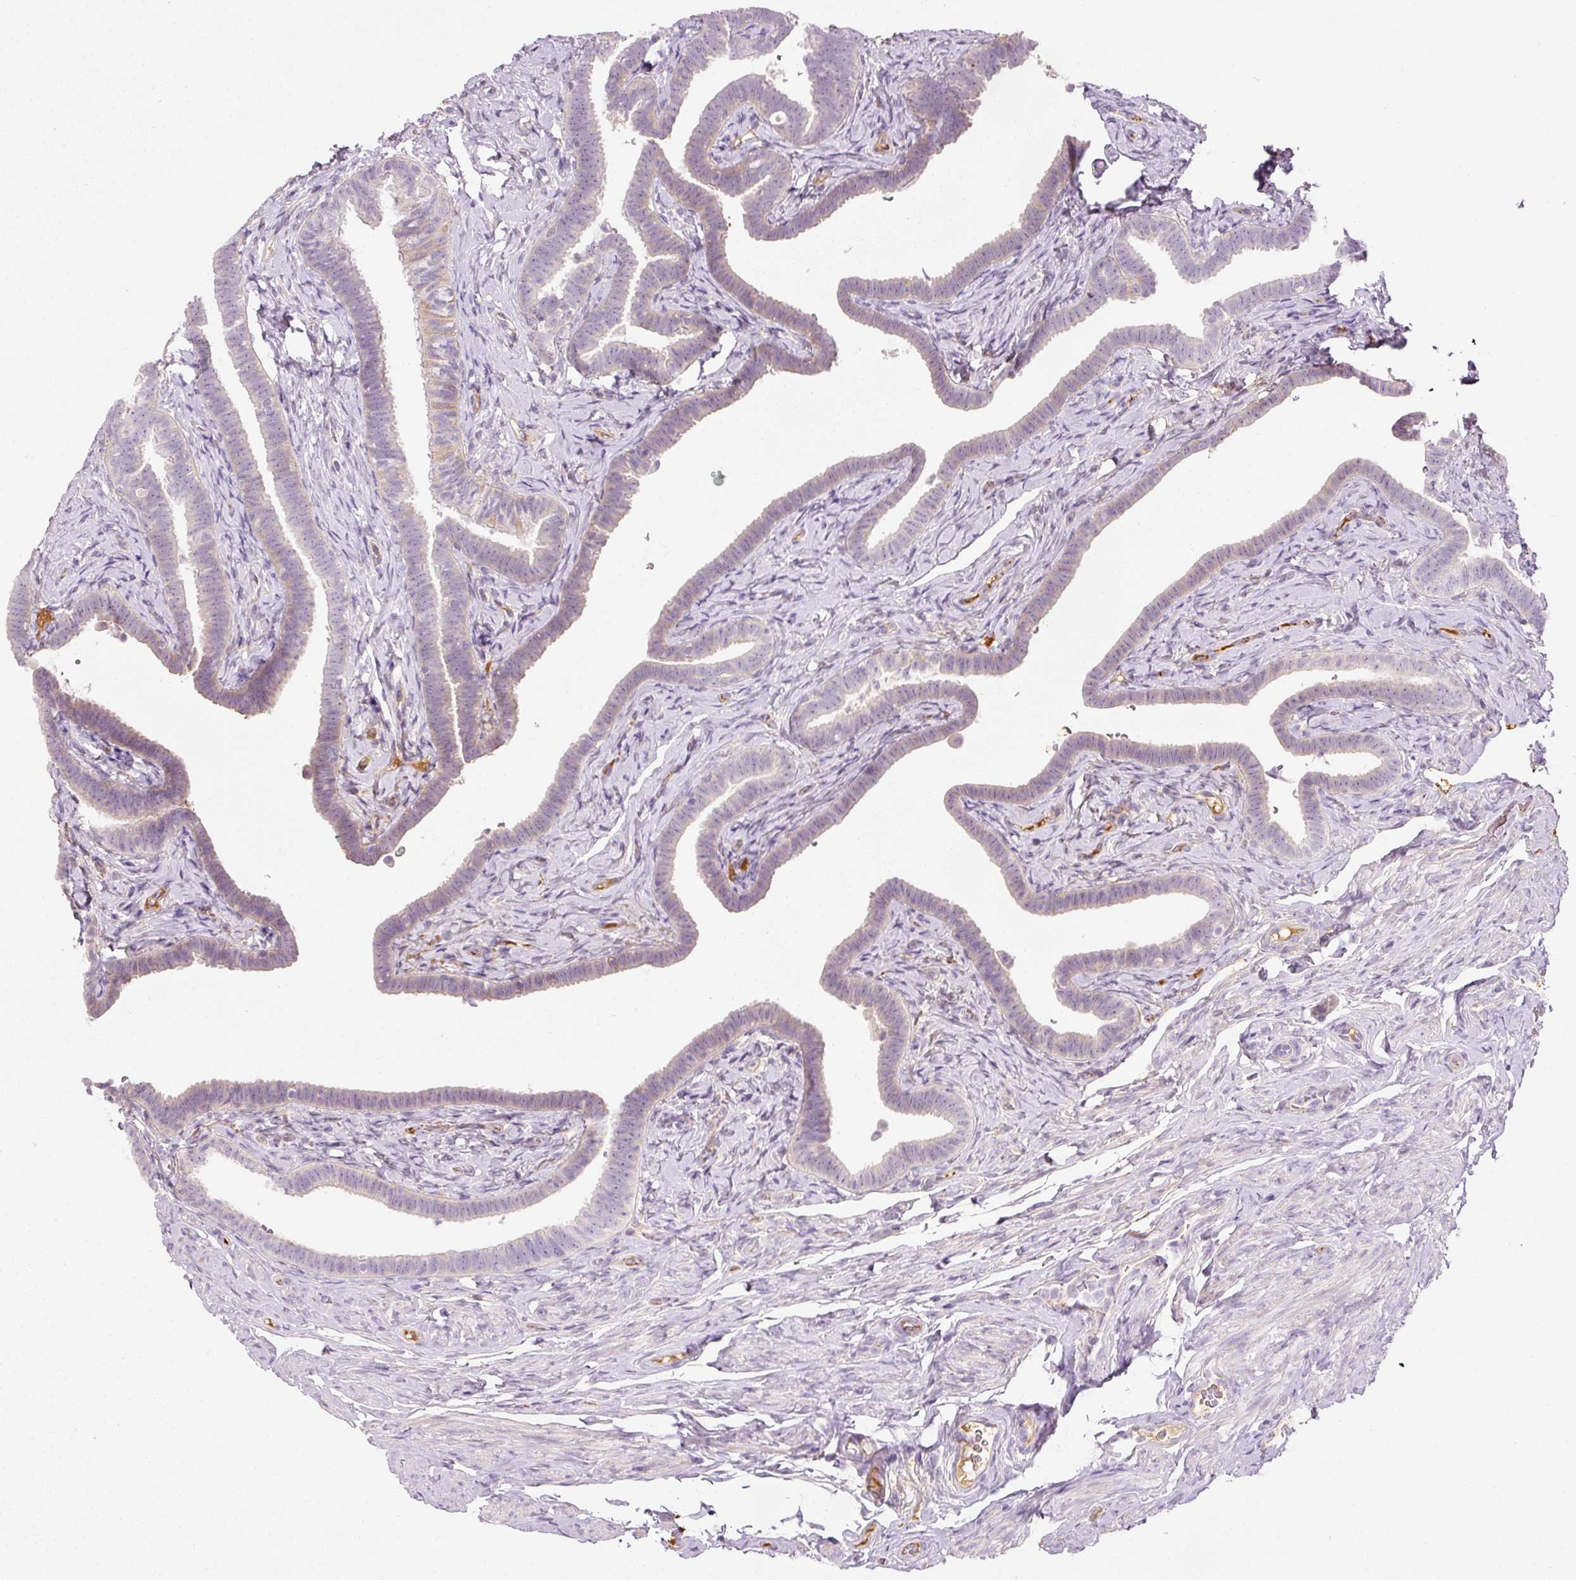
{"staining": {"intensity": "negative", "quantity": "none", "location": "none"}, "tissue": "fallopian tube", "cell_type": "Glandular cells", "image_type": "normal", "snomed": [{"axis": "morphology", "description": "Normal tissue, NOS"}, {"axis": "topography", "description": "Fallopian tube"}], "caption": "Immunohistochemical staining of unremarkable human fallopian tube reveals no significant staining in glandular cells.", "gene": "KPNA5", "patient": {"sex": "female", "age": 69}}